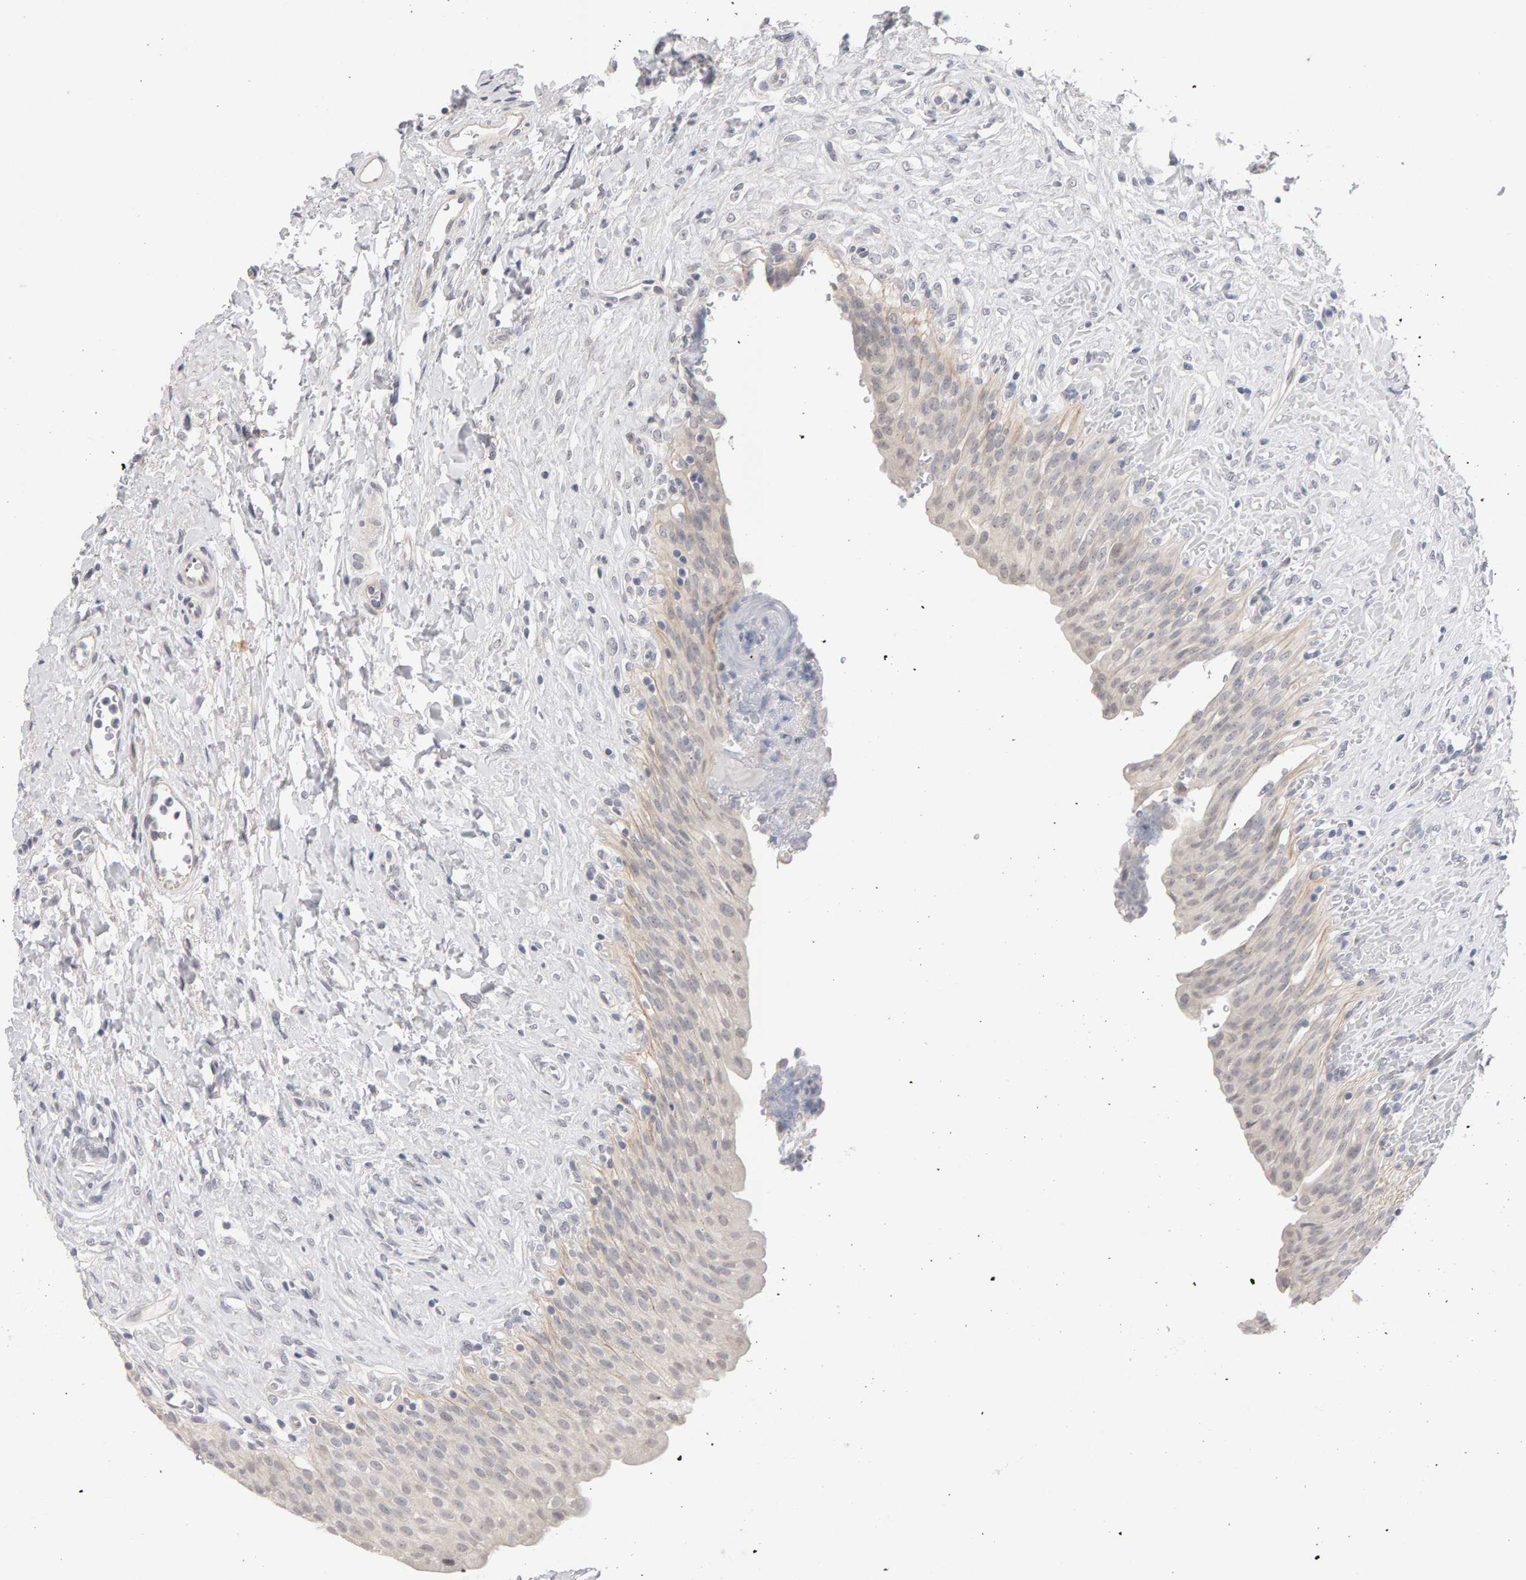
{"staining": {"intensity": "negative", "quantity": "none", "location": "none"}, "tissue": "urinary bladder", "cell_type": "Urothelial cells", "image_type": "normal", "snomed": [{"axis": "morphology", "description": "Urothelial carcinoma, High grade"}, {"axis": "topography", "description": "Urinary bladder"}], "caption": "The immunohistochemistry micrograph has no significant expression in urothelial cells of urinary bladder.", "gene": "HNF4A", "patient": {"sex": "male", "age": 46}}